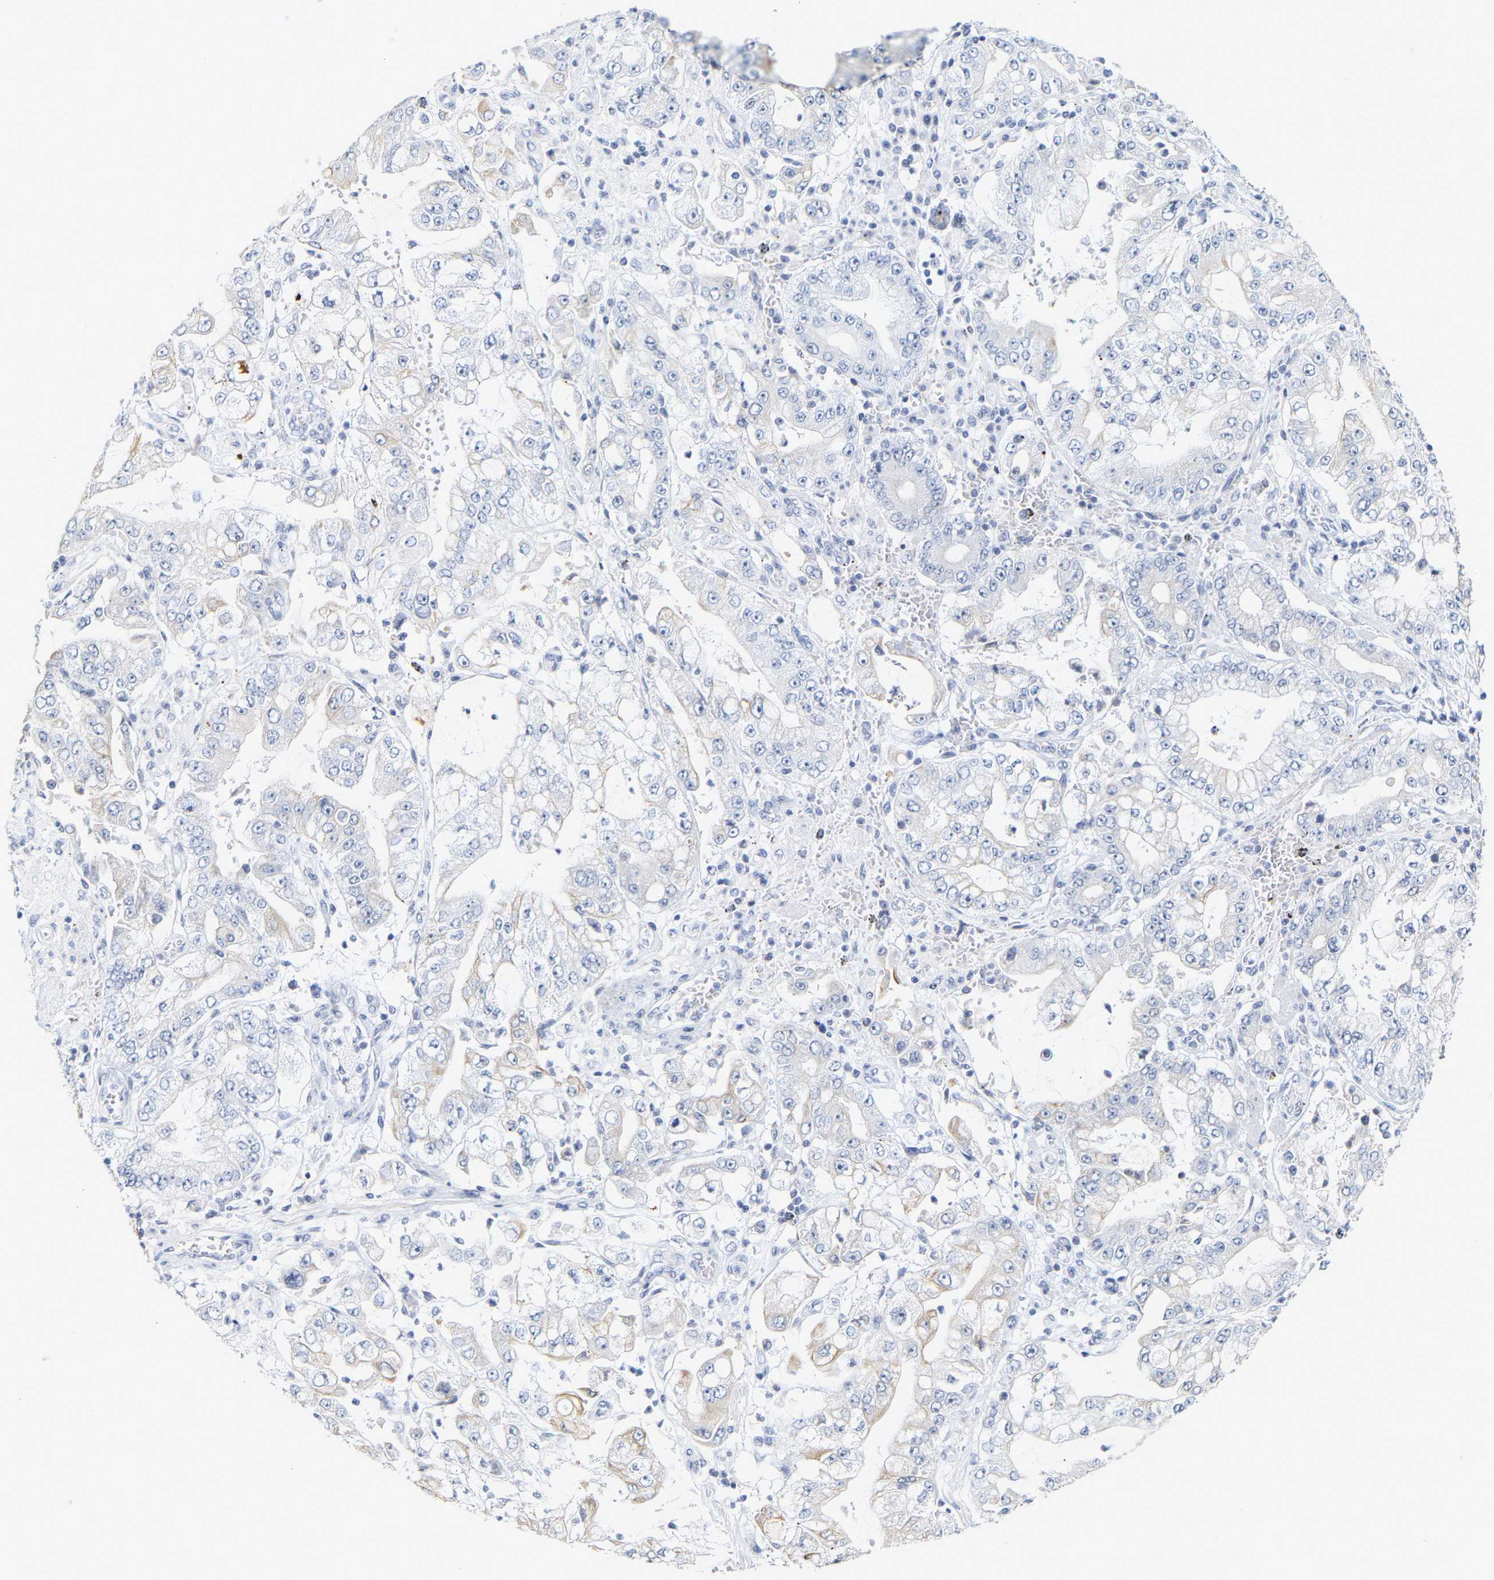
{"staining": {"intensity": "negative", "quantity": "none", "location": "none"}, "tissue": "stomach cancer", "cell_type": "Tumor cells", "image_type": "cancer", "snomed": [{"axis": "morphology", "description": "Adenocarcinoma, NOS"}, {"axis": "topography", "description": "Stomach"}], "caption": "Tumor cells are negative for protein expression in human stomach cancer (adenocarcinoma). (Brightfield microscopy of DAB IHC at high magnification).", "gene": "KRT76", "patient": {"sex": "male", "age": 76}}